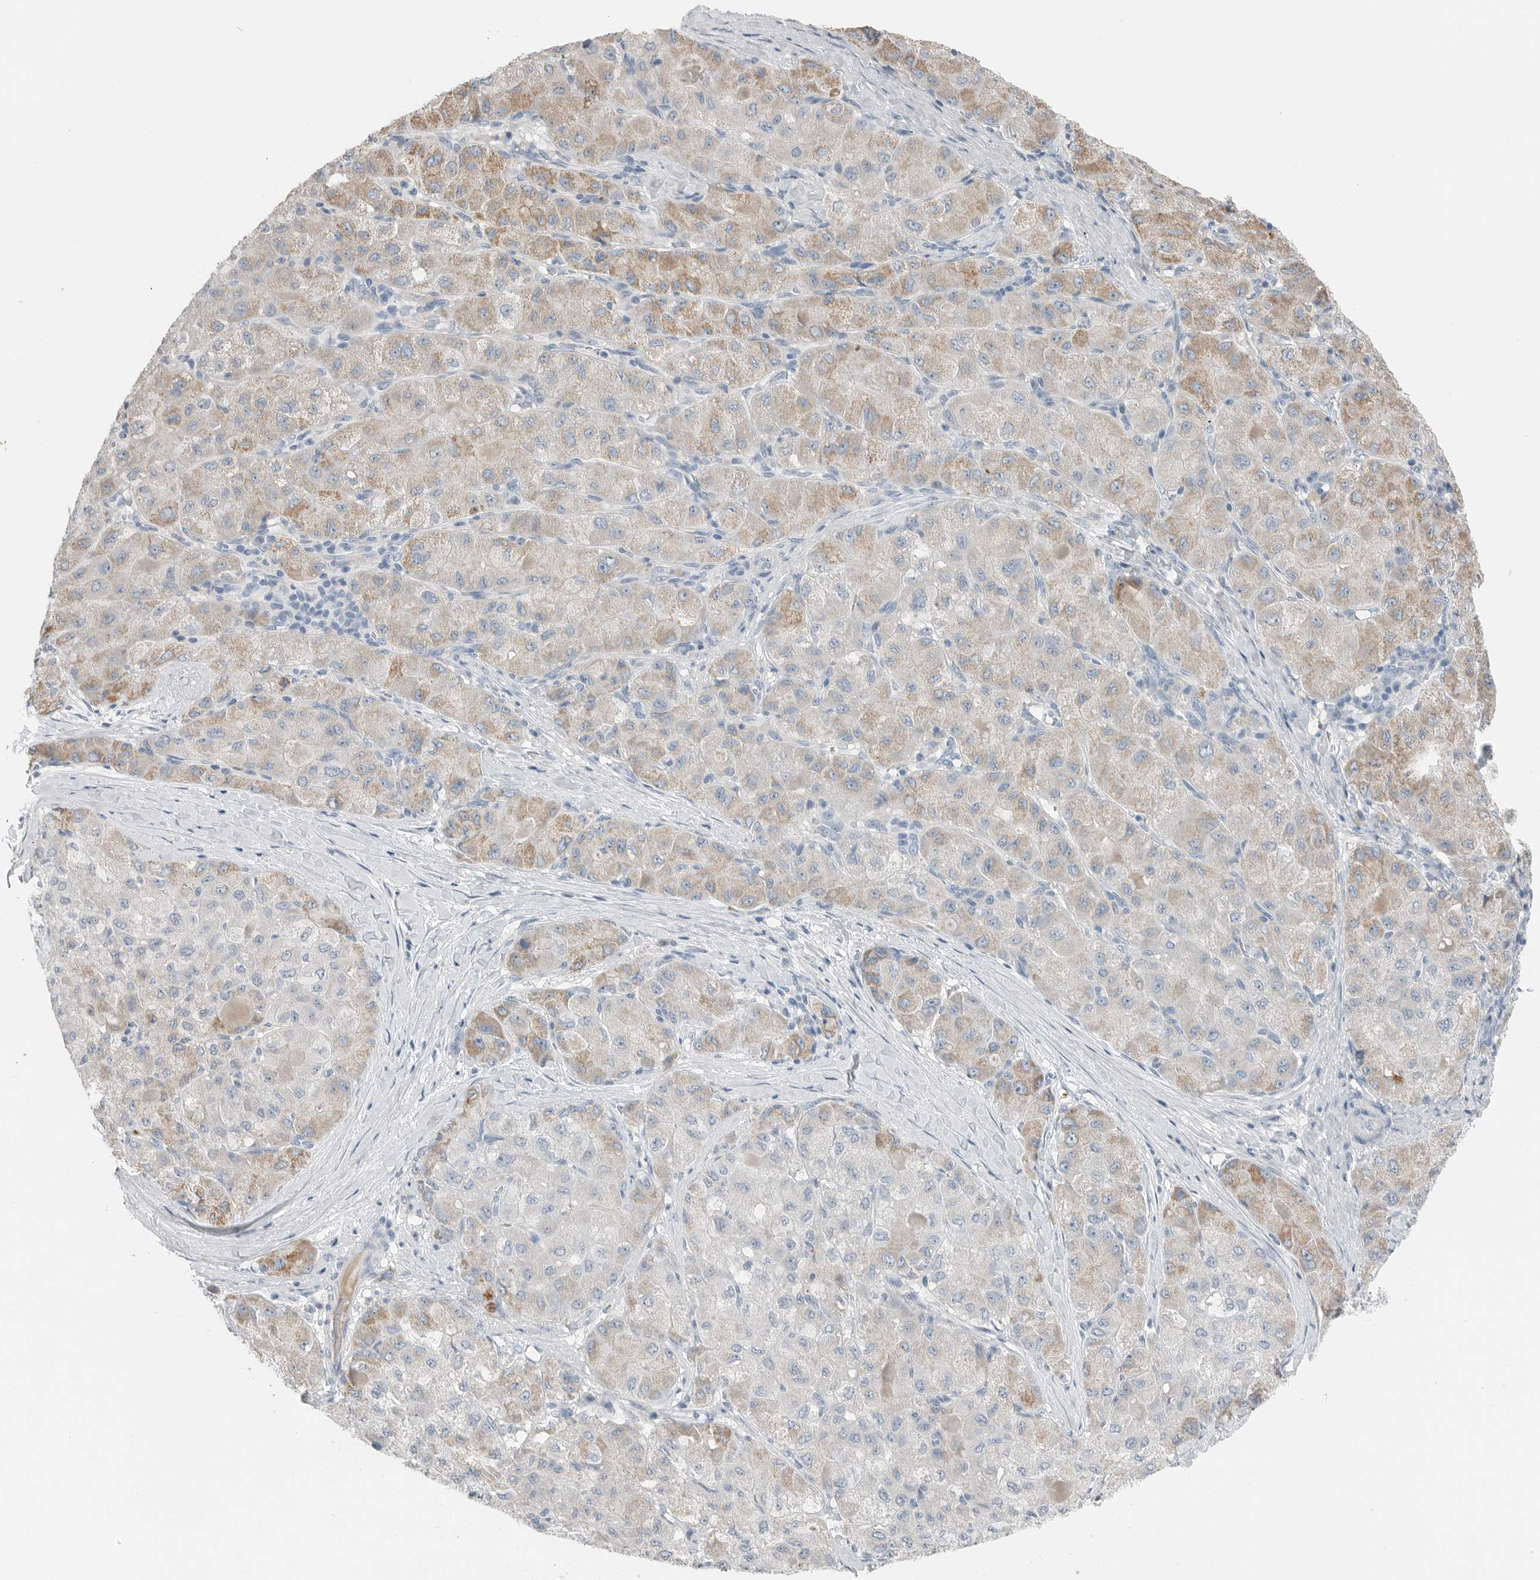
{"staining": {"intensity": "weak", "quantity": "25%-75%", "location": "cytoplasmic/membranous"}, "tissue": "liver cancer", "cell_type": "Tumor cells", "image_type": "cancer", "snomed": [{"axis": "morphology", "description": "Carcinoma, Hepatocellular, NOS"}, {"axis": "topography", "description": "Liver"}], "caption": "IHC micrograph of human liver hepatocellular carcinoma stained for a protein (brown), which shows low levels of weak cytoplasmic/membranous expression in about 25%-75% of tumor cells.", "gene": "SERPINB7", "patient": {"sex": "male", "age": 80}}